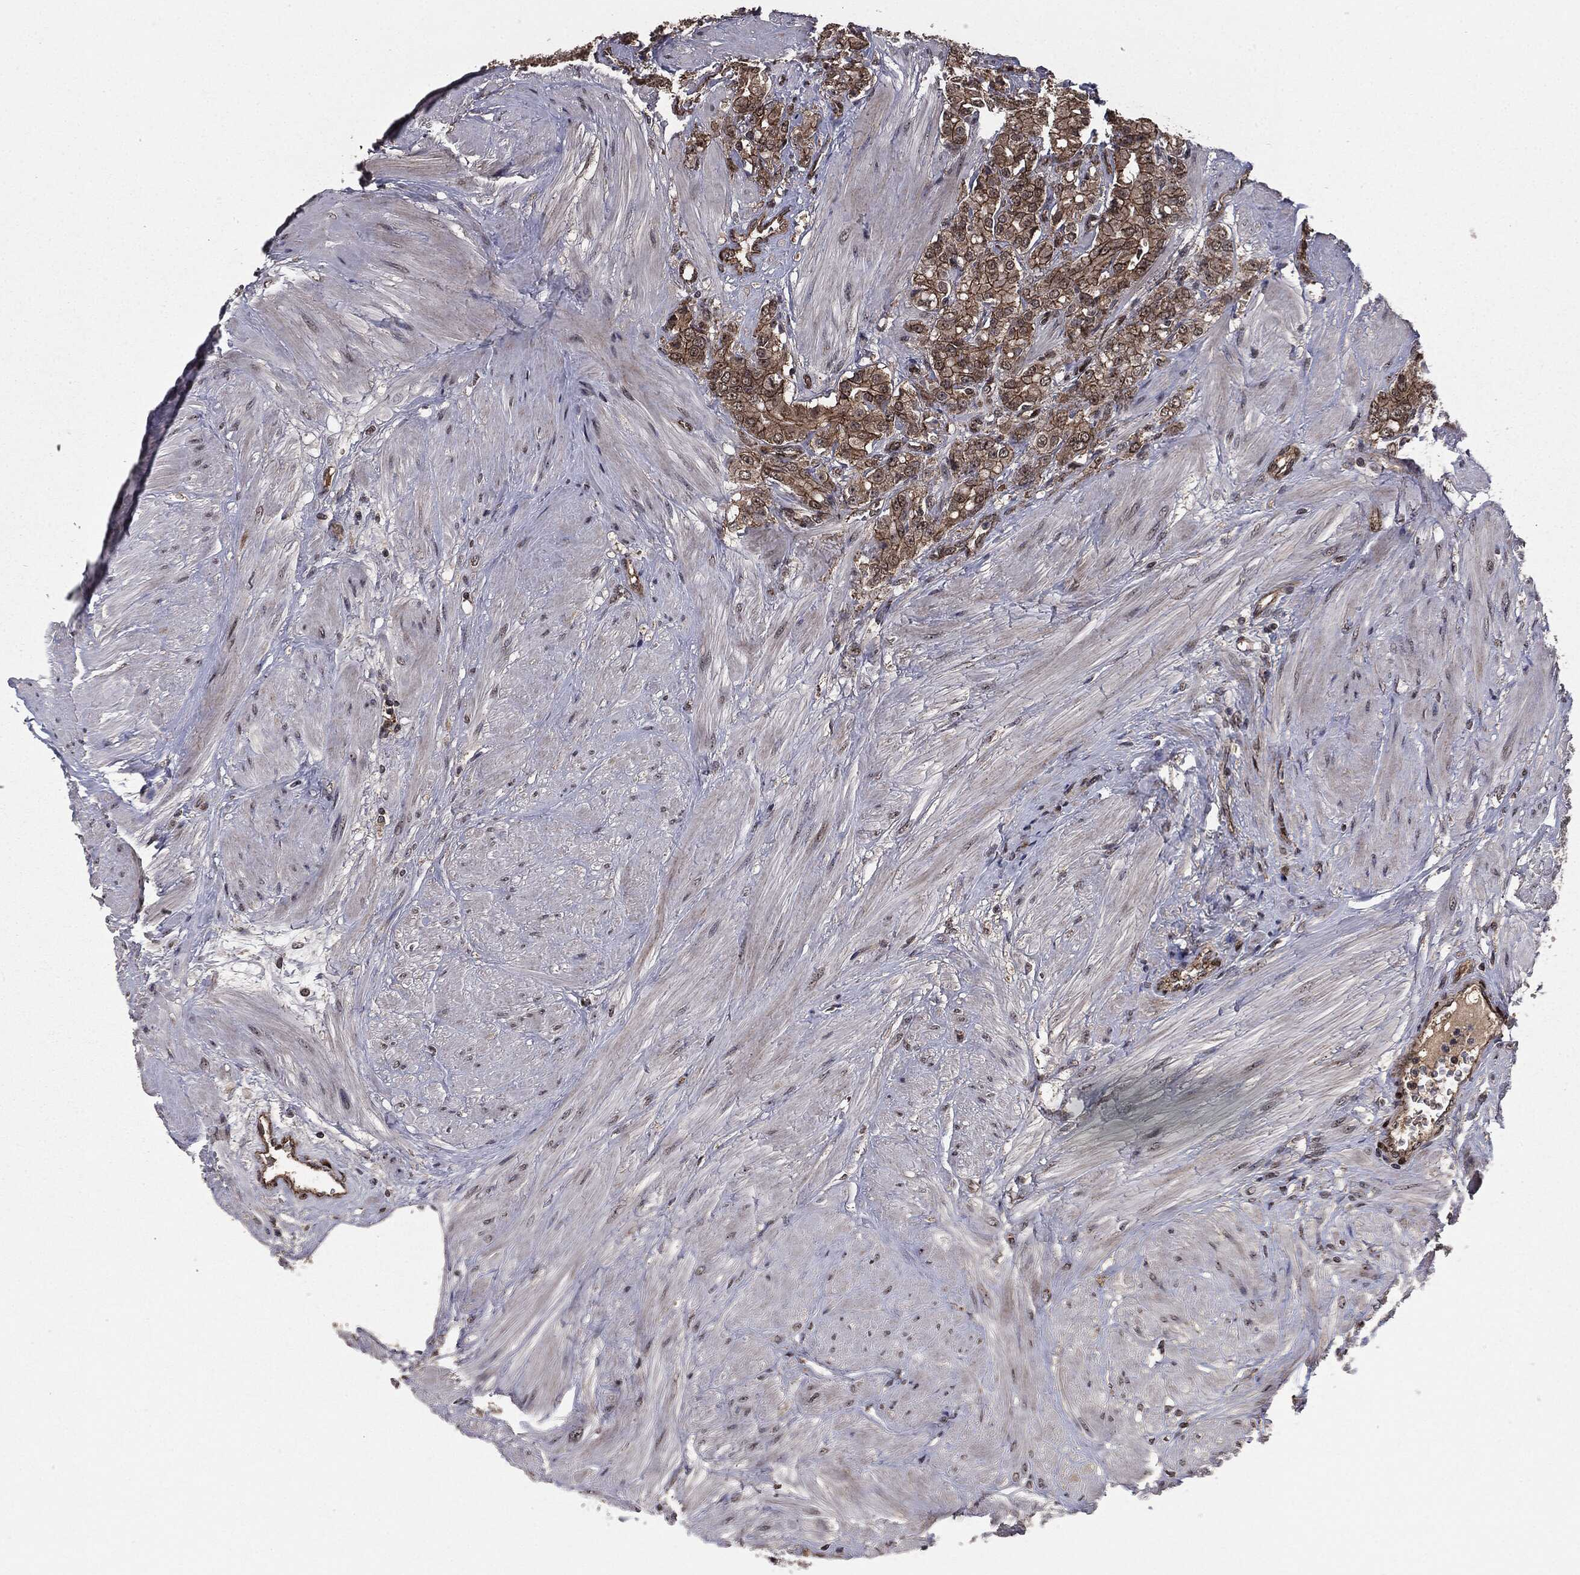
{"staining": {"intensity": "strong", "quantity": ">75%", "location": "cytoplasmic/membranous"}, "tissue": "prostate cancer", "cell_type": "Tumor cells", "image_type": "cancer", "snomed": [{"axis": "morphology", "description": "Adenocarcinoma, NOS"}, {"axis": "topography", "description": "Prostate and seminal vesicle, NOS"}, {"axis": "topography", "description": "Prostate"}], "caption": "Tumor cells display high levels of strong cytoplasmic/membranous positivity in about >75% of cells in prostate adenocarcinoma. (Brightfield microscopy of DAB IHC at high magnification).", "gene": "PTPA", "patient": {"sex": "male", "age": 67}}